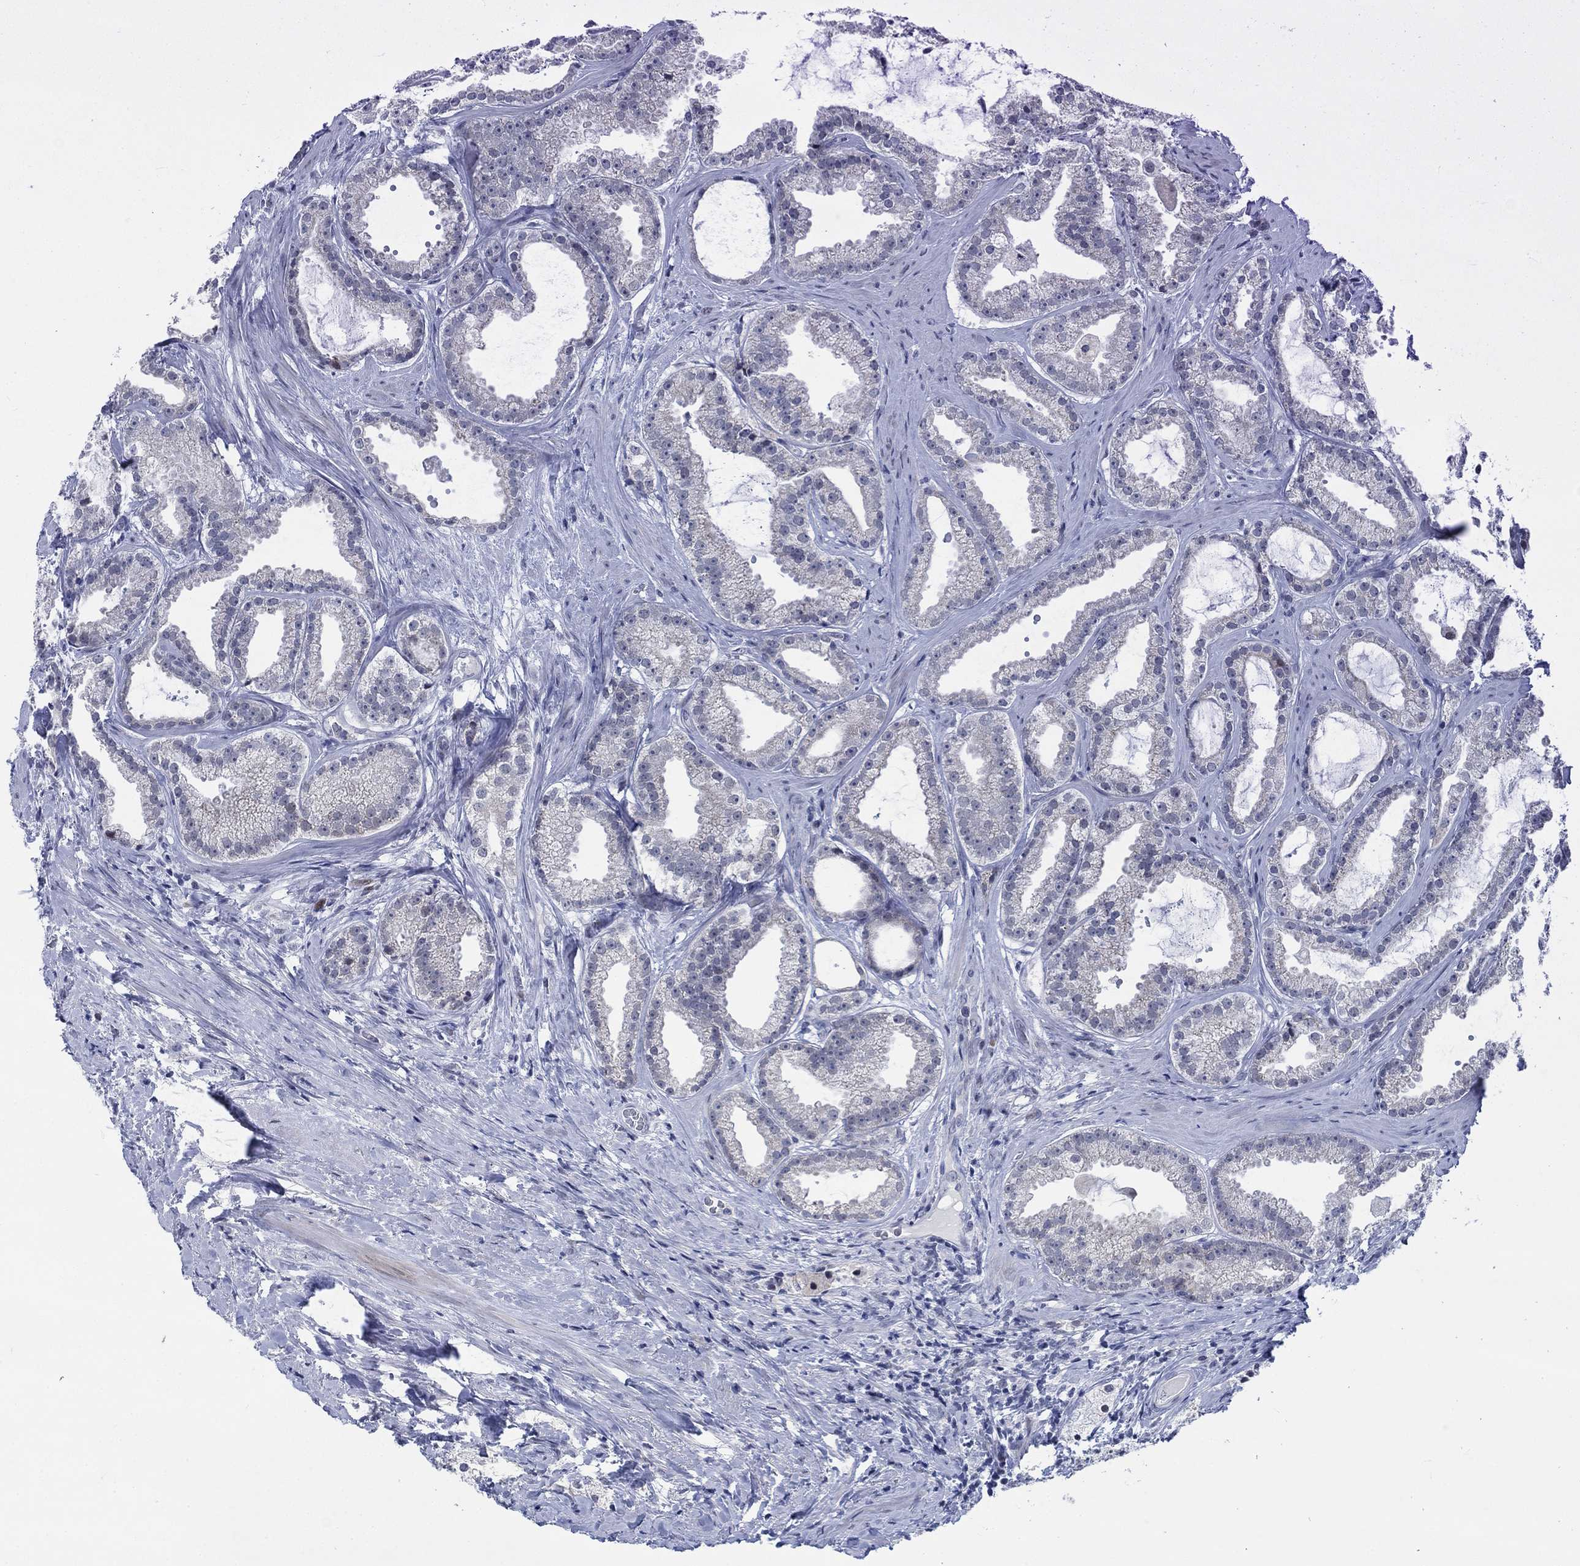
{"staining": {"intensity": "negative", "quantity": "none", "location": "none"}, "tissue": "prostate cancer", "cell_type": "Tumor cells", "image_type": "cancer", "snomed": [{"axis": "morphology", "description": "Adenocarcinoma, NOS"}, {"axis": "morphology", "description": "Adenocarcinoma, High grade"}, {"axis": "topography", "description": "Prostate"}], "caption": "This is an immunohistochemistry histopathology image of human prostate adenocarcinoma. There is no expression in tumor cells.", "gene": "NEU3", "patient": {"sex": "male", "age": 64}}